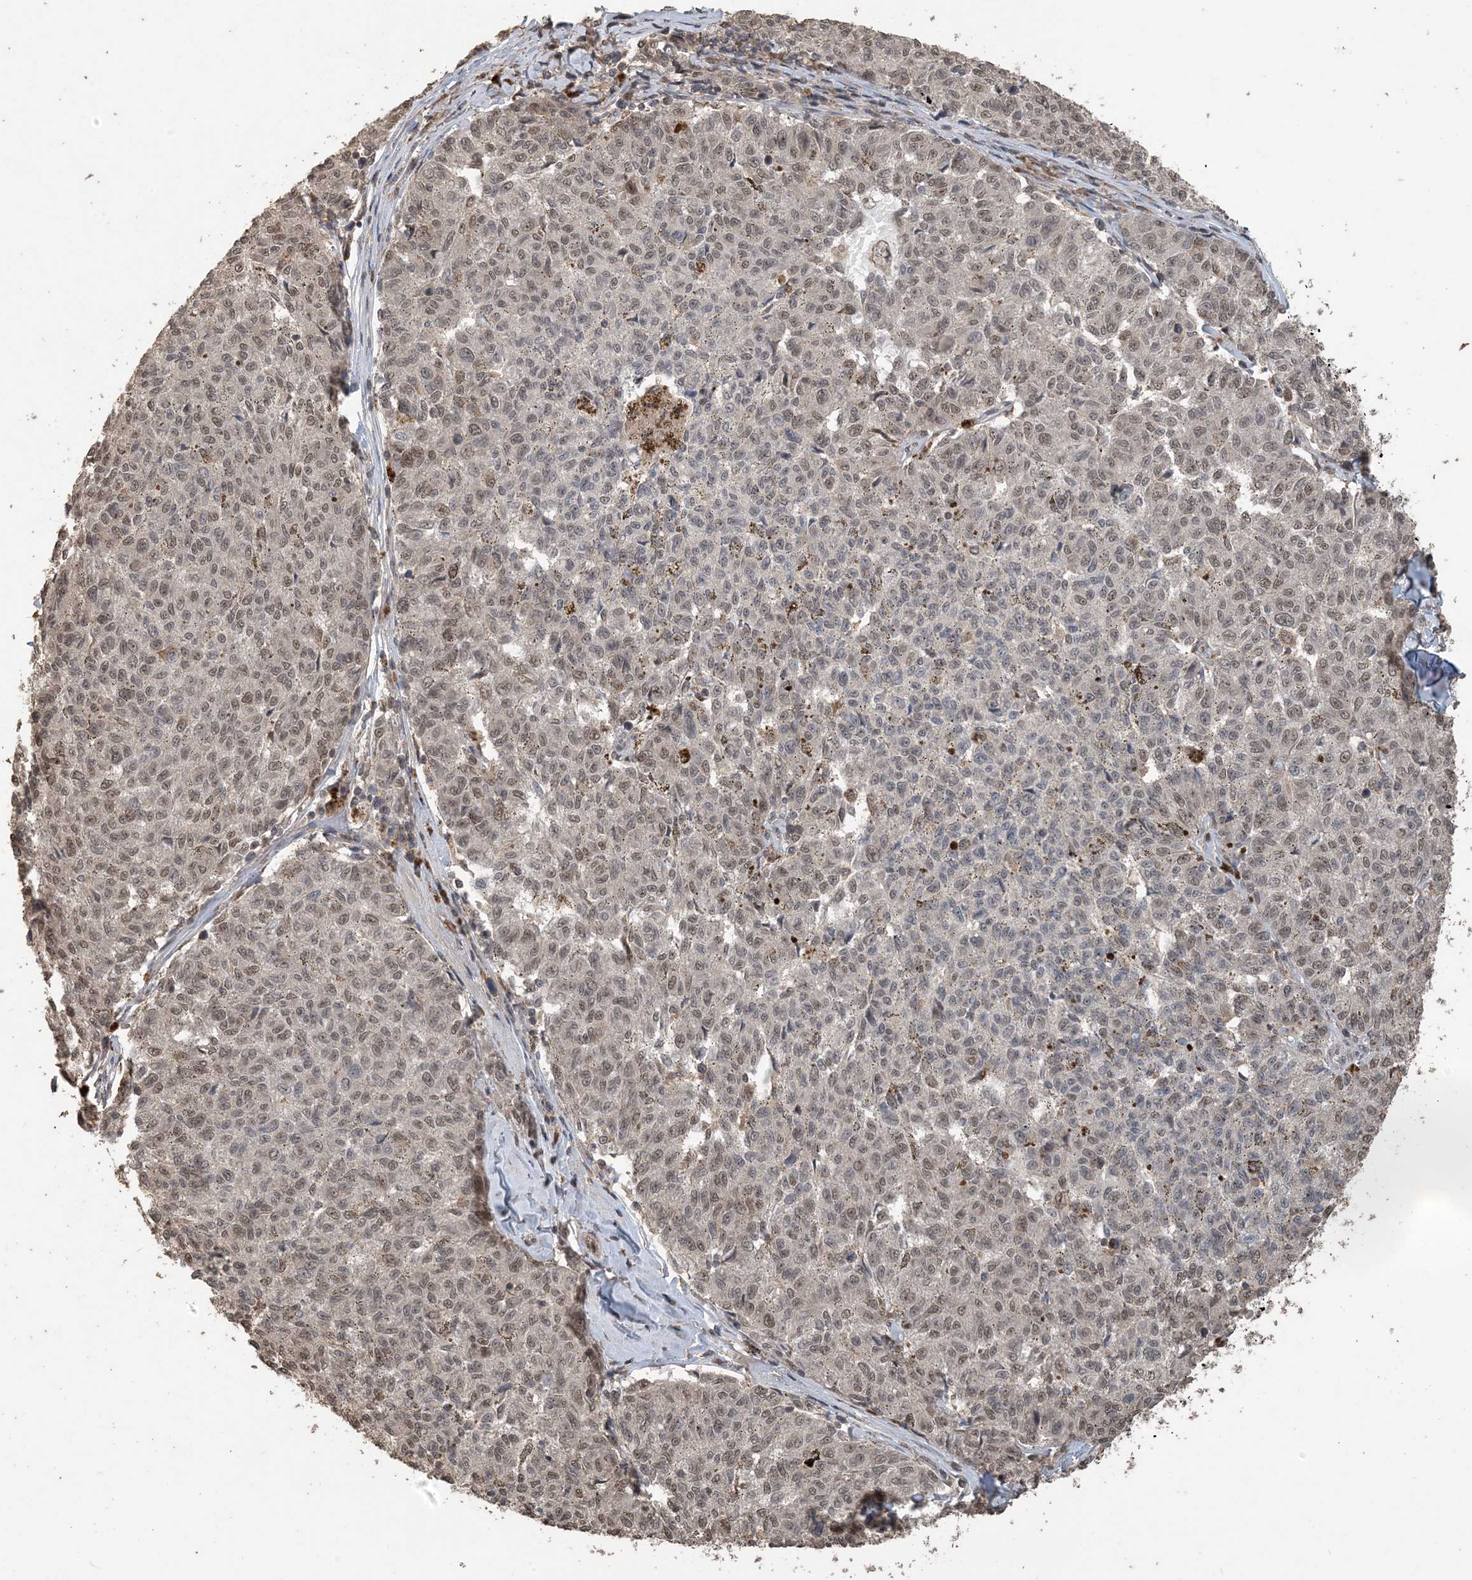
{"staining": {"intensity": "weak", "quantity": ">75%", "location": "nuclear"}, "tissue": "melanoma", "cell_type": "Tumor cells", "image_type": "cancer", "snomed": [{"axis": "morphology", "description": "Malignant melanoma, NOS"}, {"axis": "topography", "description": "Skin"}], "caption": "IHC image of neoplastic tissue: human melanoma stained using immunohistochemistry (IHC) demonstrates low levels of weak protein expression localized specifically in the nuclear of tumor cells, appearing as a nuclear brown color.", "gene": "ZC3H12A", "patient": {"sex": "female", "age": 72}}